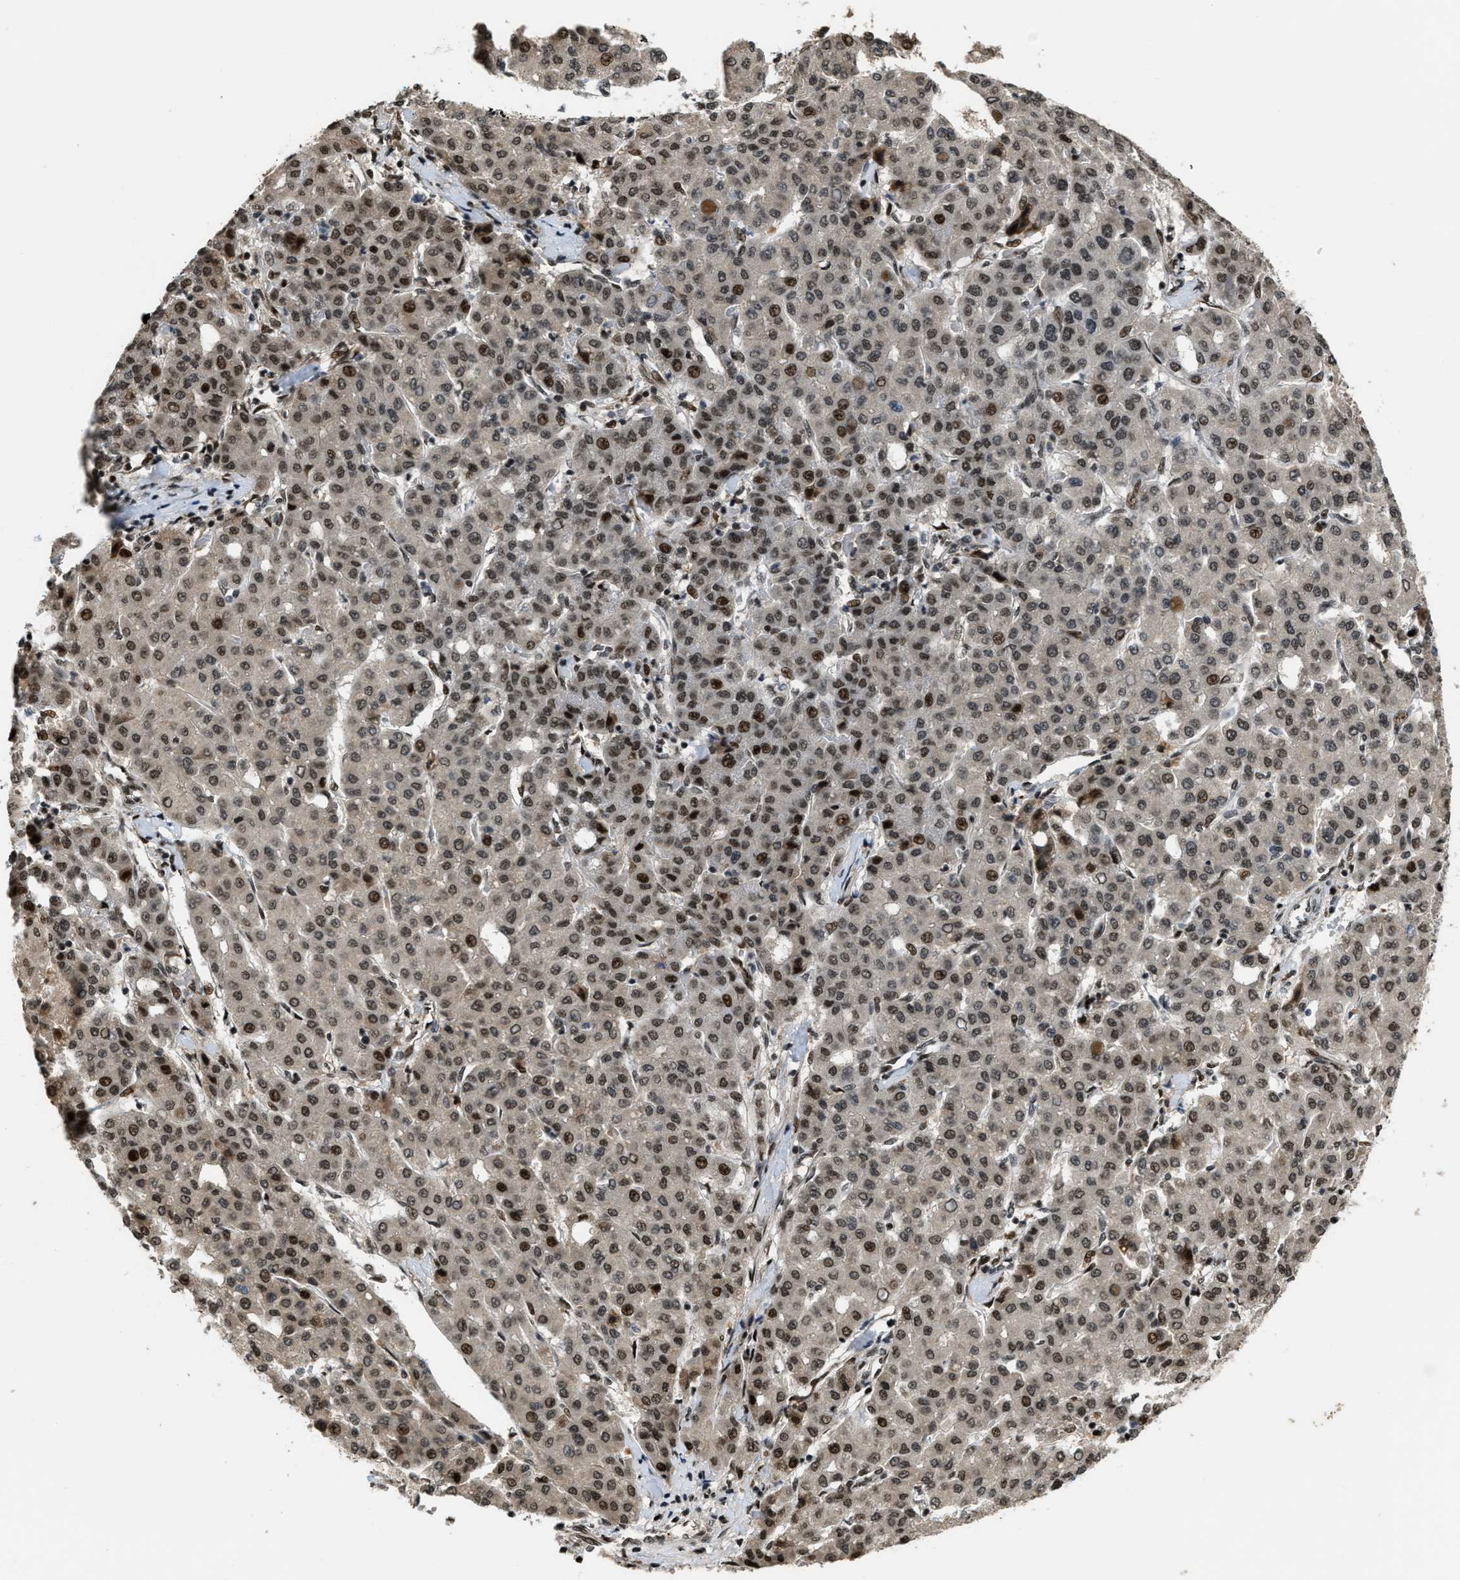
{"staining": {"intensity": "moderate", "quantity": ">75%", "location": "nuclear"}, "tissue": "liver cancer", "cell_type": "Tumor cells", "image_type": "cancer", "snomed": [{"axis": "morphology", "description": "Carcinoma, Hepatocellular, NOS"}, {"axis": "topography", "description": "Liver"}], "caption": "Liver cancer (hepatocellular carcinoma) stained for a protein (brown) demonstrates moderate nuclear positive expression in approximately >75% of tumor cells.", "gene": "SERTAD2", "patient": {"sex": "male", "age": 65}}